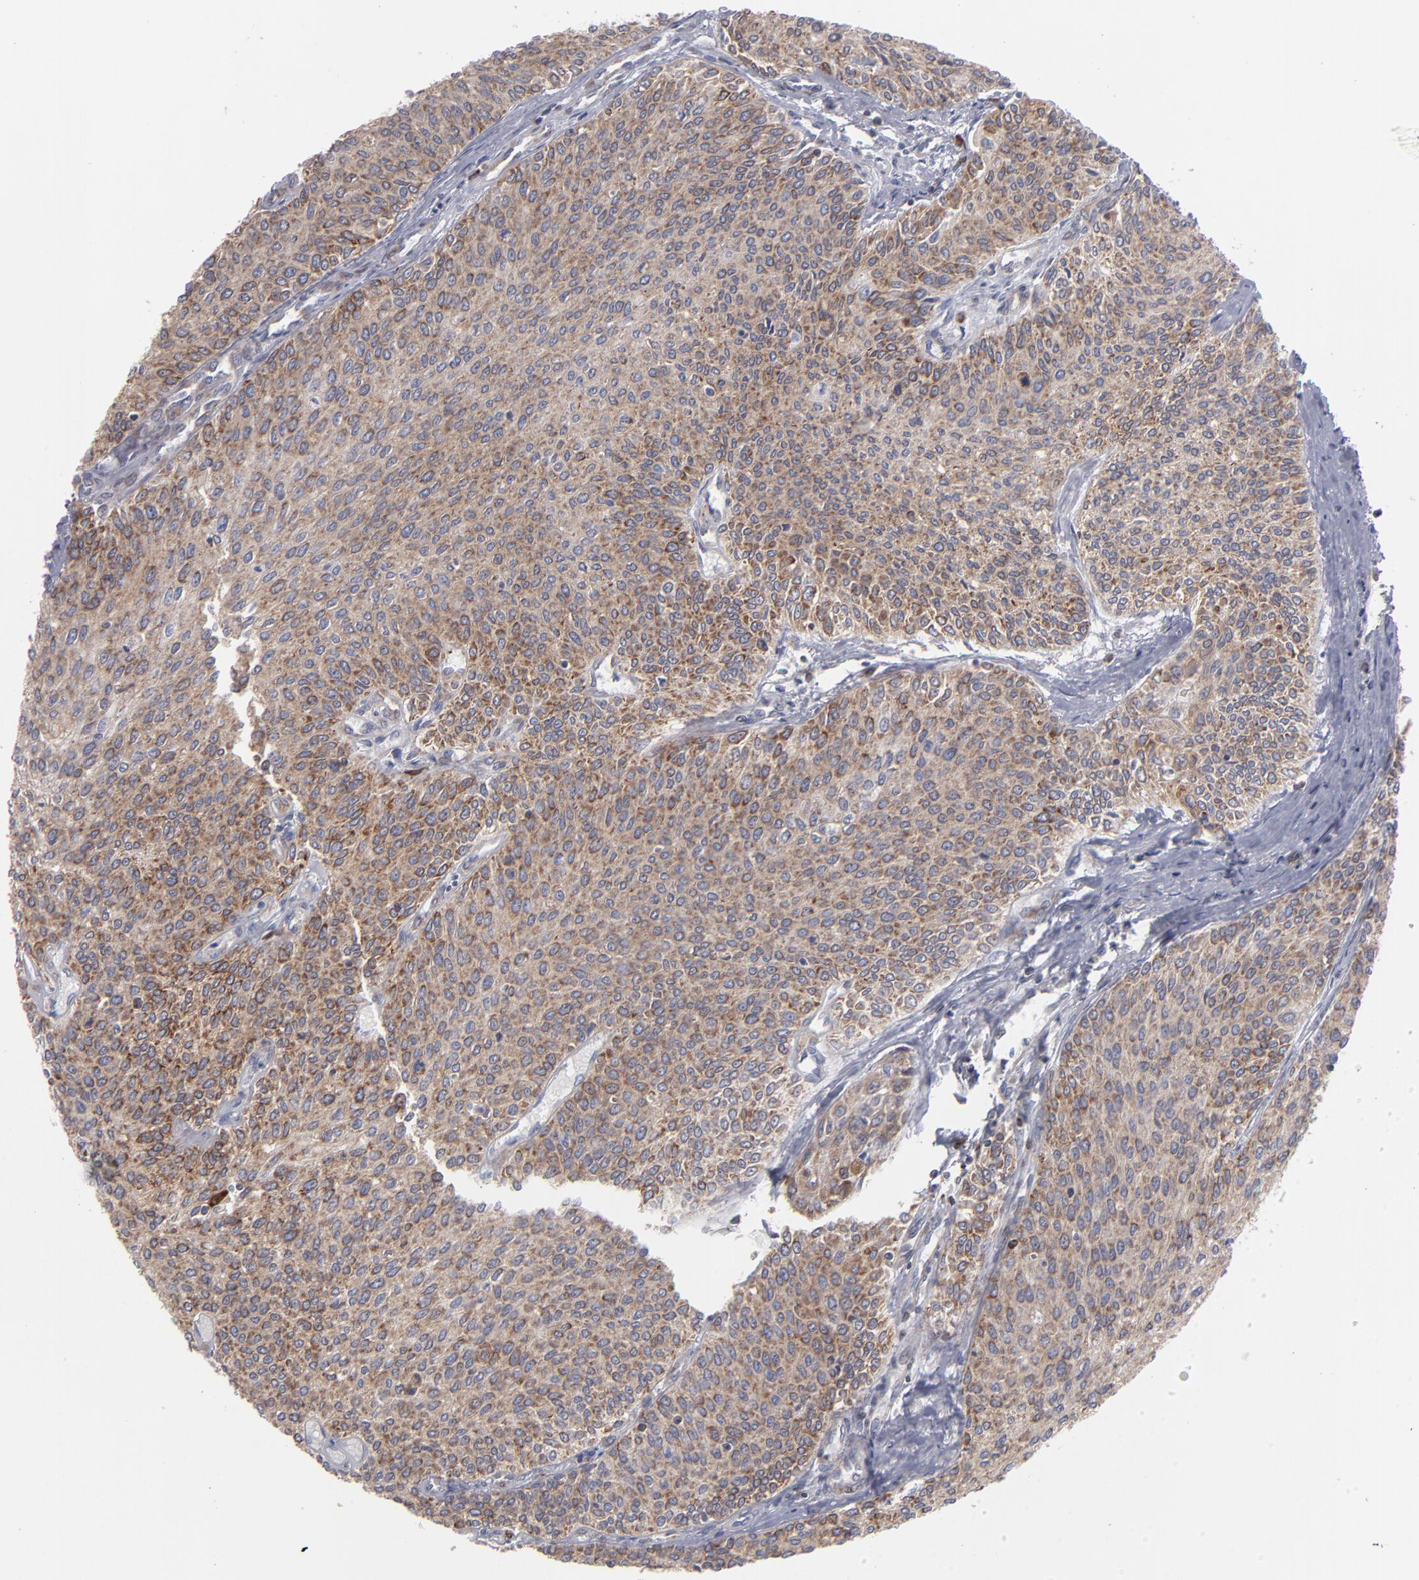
{"staining": {"intensity": "moderate", "quantity": ">75%", "location": "cytoplasmic/membranous"}, "tissue": "urothelial cancer", "cell_type": "Tumor cells", "image_type": "cancer", "snomed": [{"axis": "morphology", "description": "Urothelial carcinoma, Low grade"}, {"axis": "topography", "description": "Urinary bladder"}], "caption": "A histopathology image of human urothelial cancer stained for a protein exhibits moderate cytoplasmic/membranous brown staining in tumor cells. Ihc stains the protein in brown and the nuclei are stained blue.", "gene": "TMX1", "patient": {"sex": "female", "age": 73}}